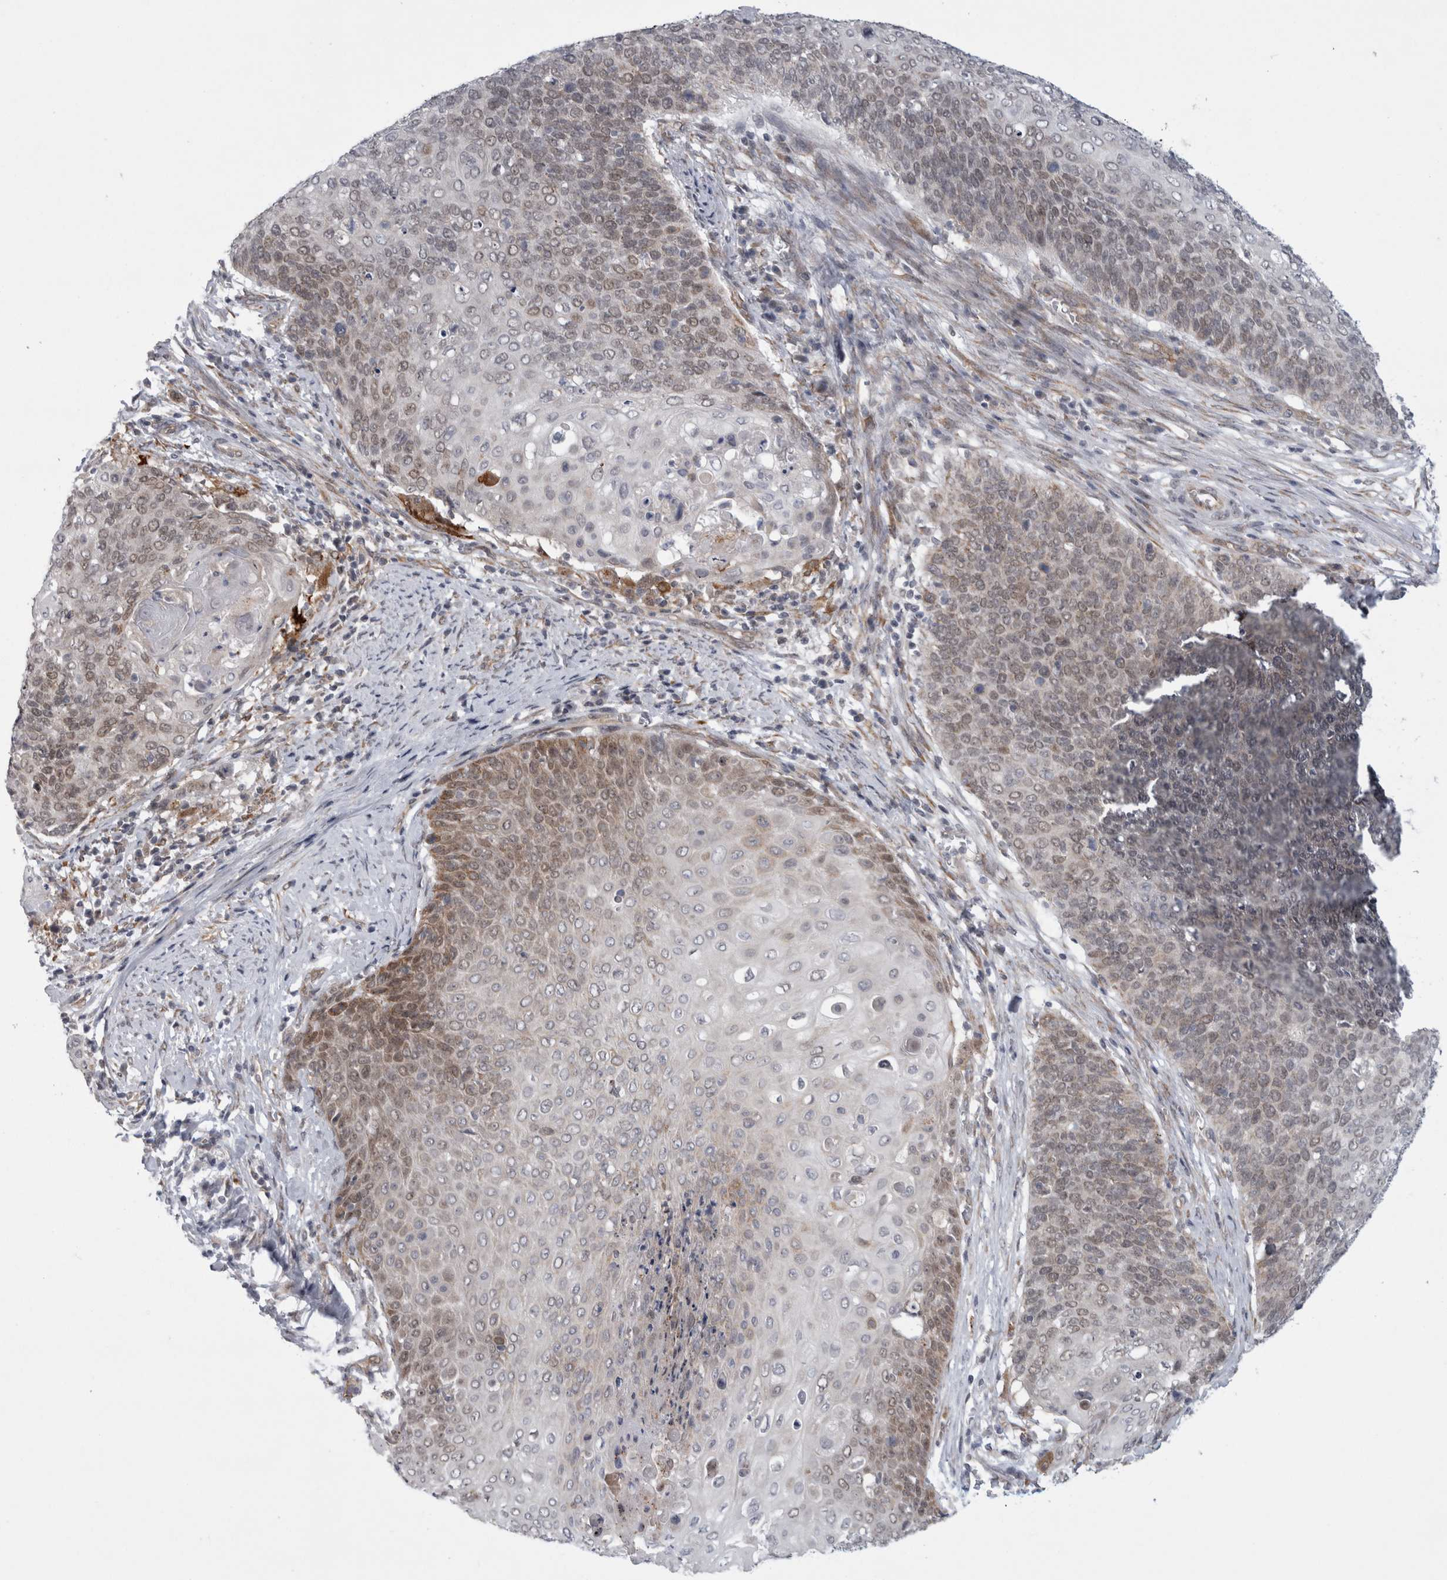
{"staining": {"intensity": "weak", "quantity": "25%-75%", "location": "nuclear"}, "tissue": "cervical cancer", "cell_type": "Tumor cells", "image_type": "cancer", "snomed": [{"axis": "morphology", "description": "Squamous cell carcinoma, NOS"}, {"axis": "topography", "description": "Cervix"}], "caption": "An immunohistochemistry micrograph of tumor tissue is shown. Protein staining in brown labels weak nuclear positivity in cervical squamous cell carcinoma within tumor cells. (DAB (3,3'-diaminobenzidine) IHC, brown staining for protein, blue staining for nuclei).", "gene": "PARP11", "patient": {"sex": "female", "age": 39}}